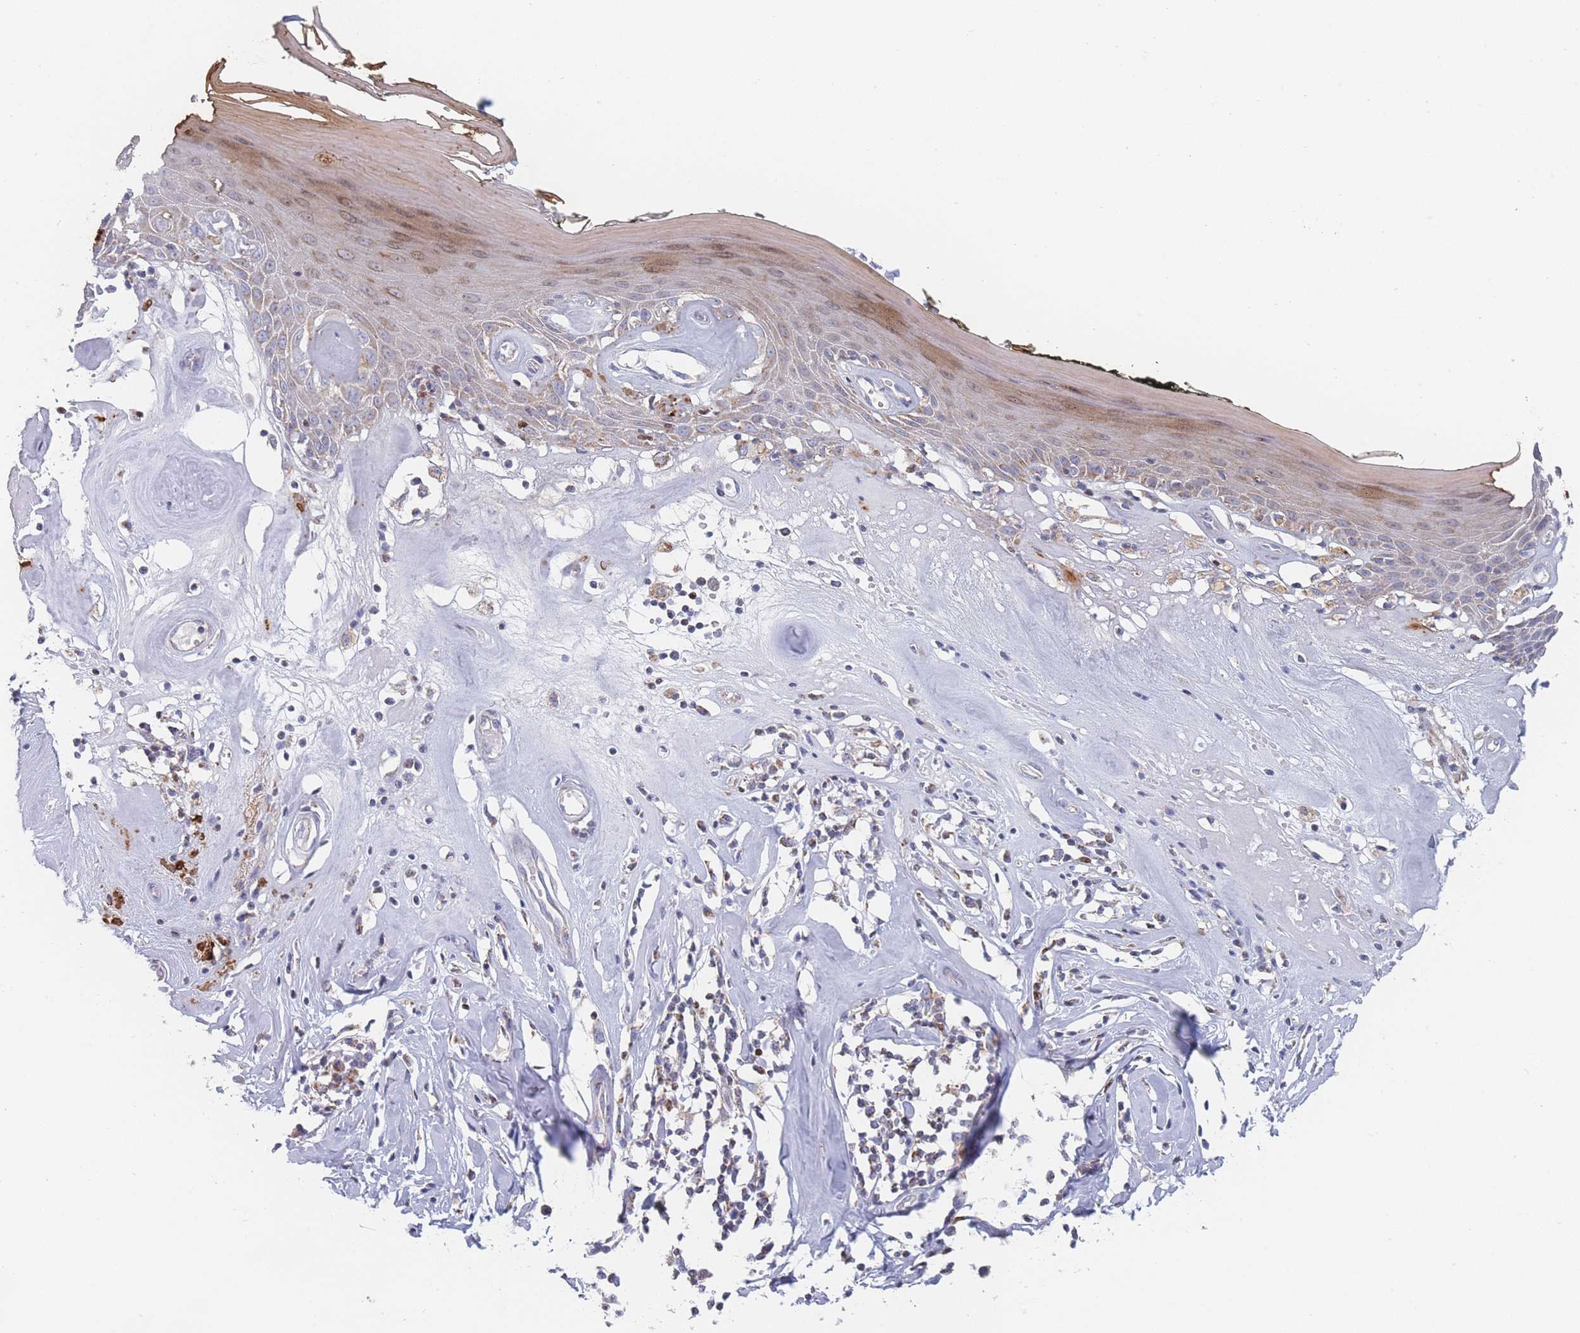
{"staining": {"intensity": "moderate", "quantity": "<25%", "location": "cytoplasmic/membranous,nuclear"}, "tissue": "skin", "cell_type": "Epidermal cells", "image_type": "normal", "snomed": [{"axis": "morphology", "description": "Normal tissue, NOS"}, {"axis": "morphology", "description": "Inflammation, NOS"}, {"axis": "topography", "description": "Vulva"}], "caption": "Protein expression analysis of unremarkable skin exhibits moderate cytoplasmic/membranous,nuclear expression in approximately <25% of epidermal cells.", "gene": "IKZF4", "patient": {"sex": "female", "age": 84}}